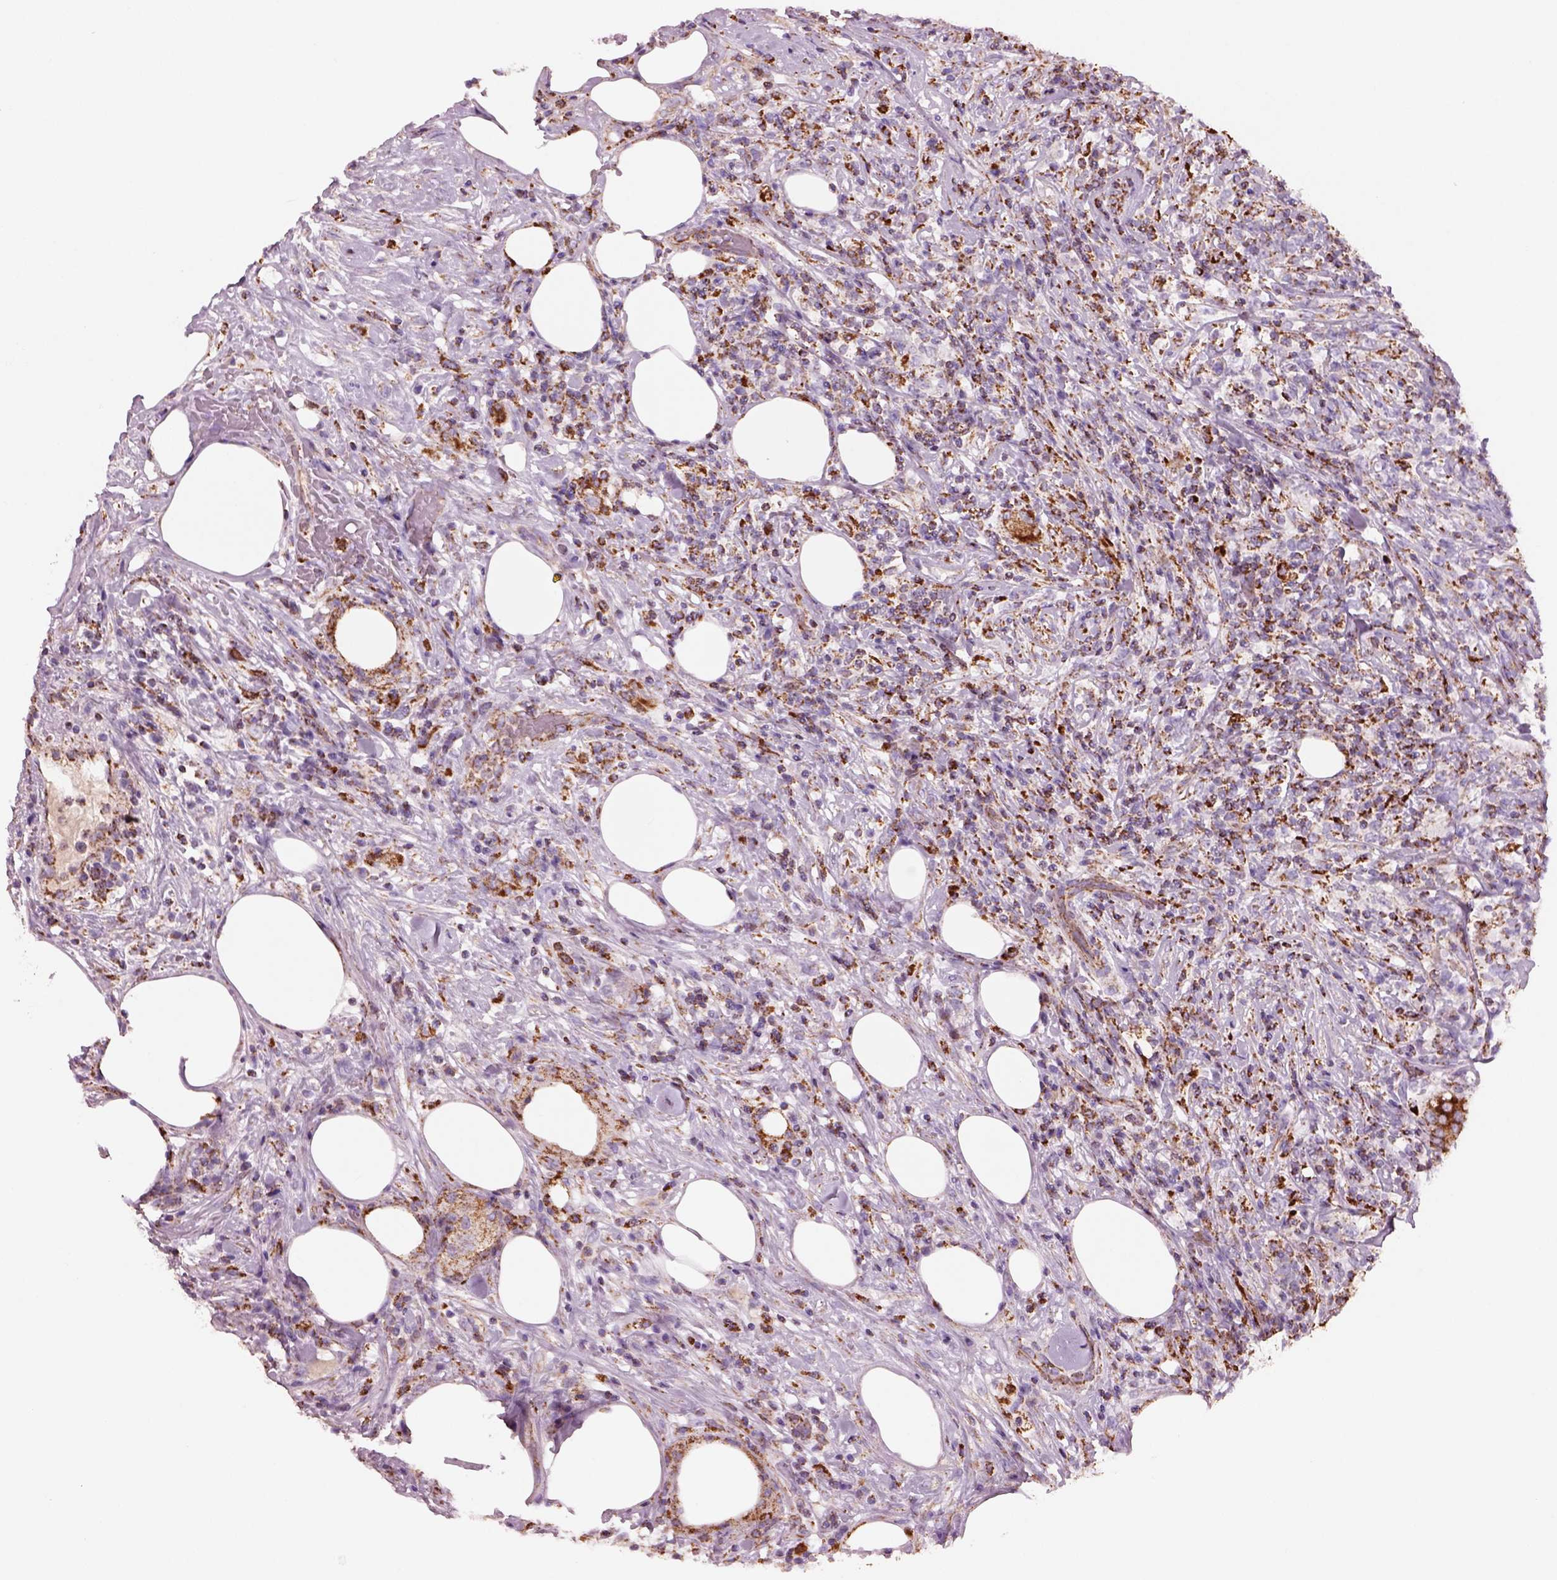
{"staining": {"intensity": "strong", "quantity": ">75%", "location": "cytoplasmic/membranous"}, "tissue": "lymphoma", "cell_type": "Tumor cells", "image_type": "cancer", "snomed": [{"axis": "morphology", "description": "Malignant lymphoma, non-Hodgkin's type, High grade"}, {"axis": "topography", "description": "Lymph node"}], "caption": "Immunohistochemical staining of human lymphoma exhibits high levels of strong cytoplasmic/membranous expression in approximately >75% of tumor cells.", "gene": "SLC25A24", "patient": {"sex": "female", "age": 84}}